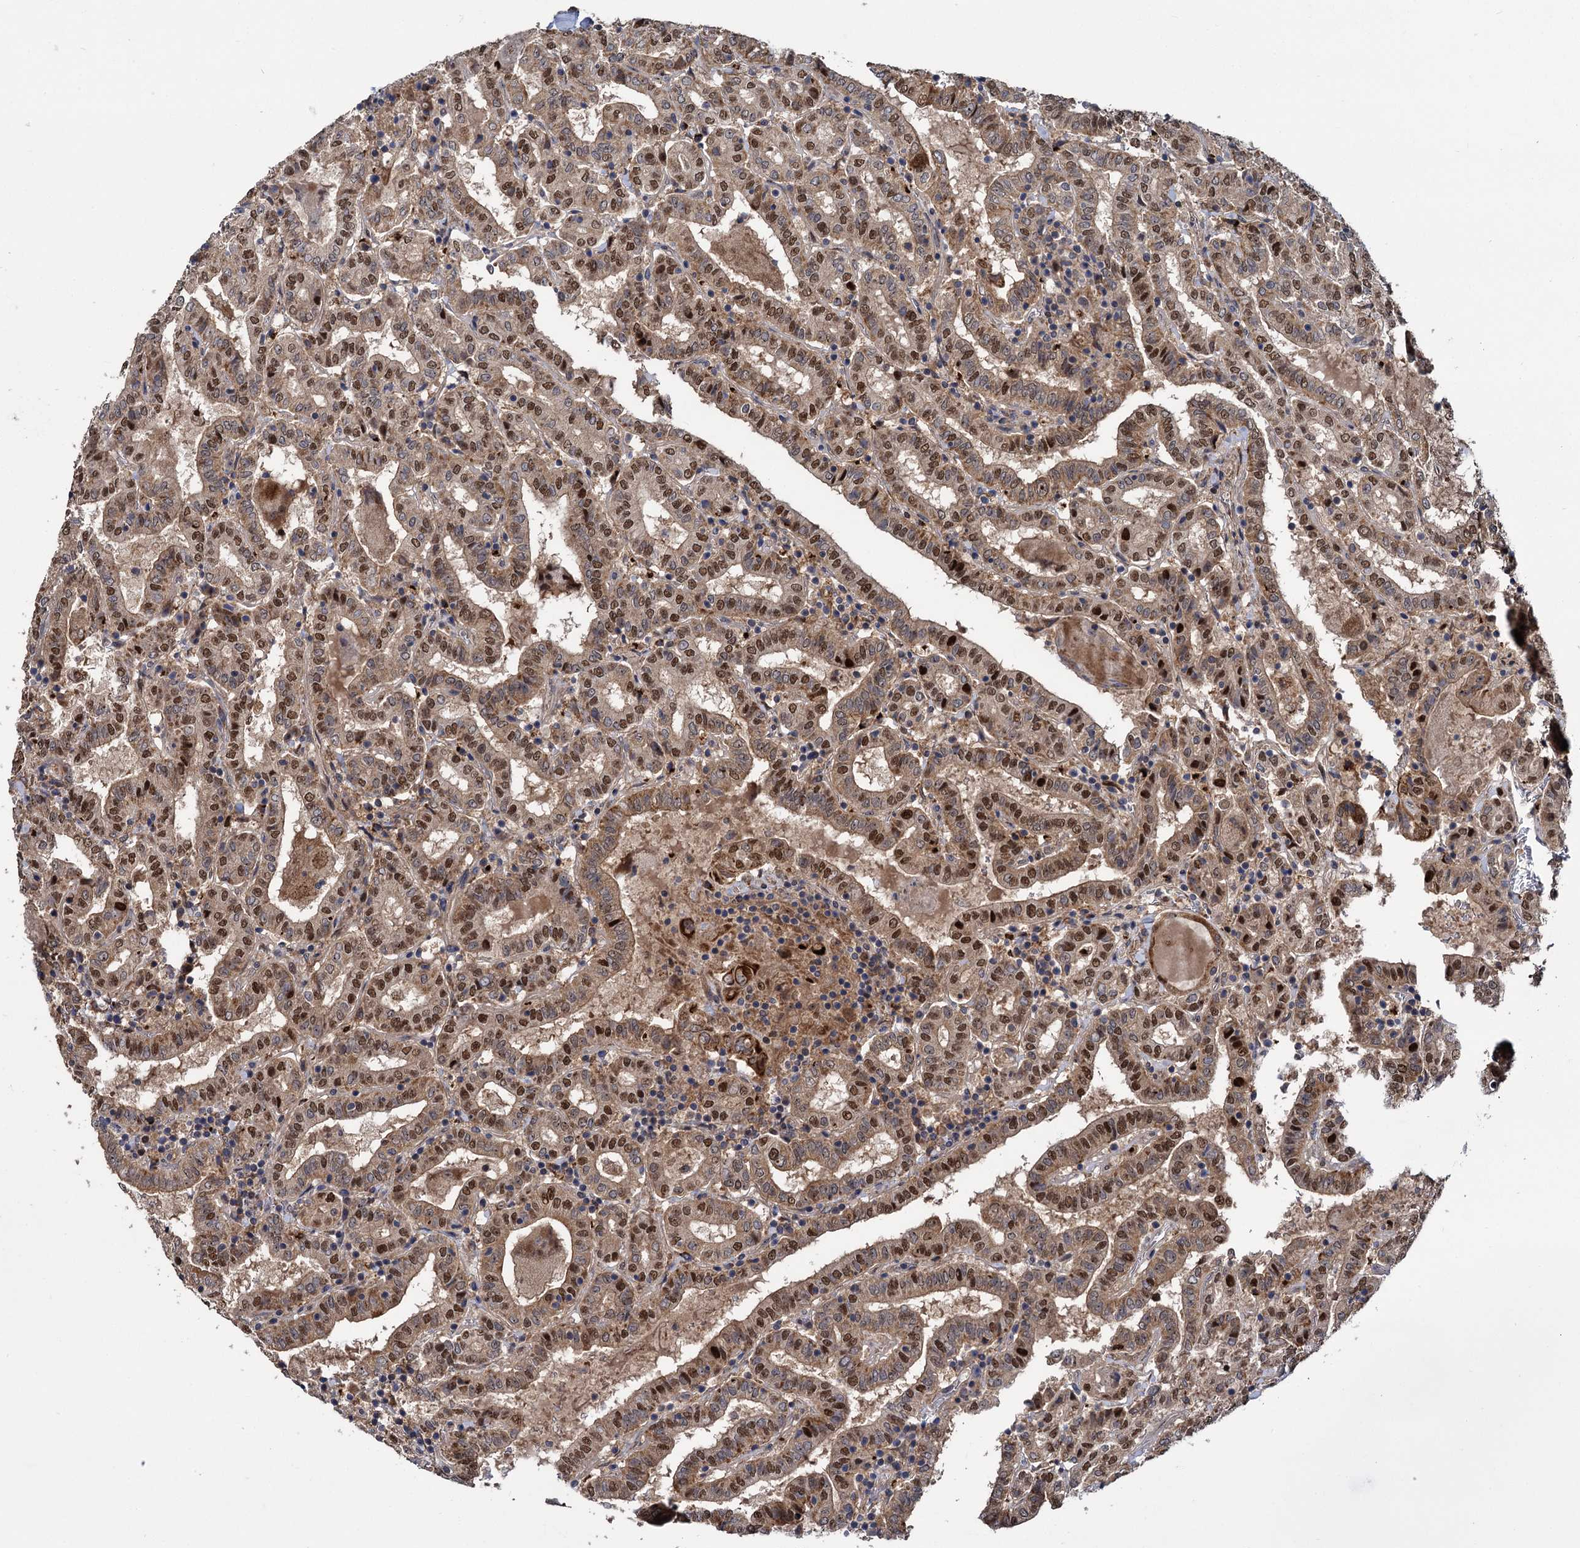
{"staining": {"intensity": "moderate", "quantity": ">75%", "location": "cytoplasmic/membranous,nuclear"}, "tissue": "thyroid cancer", "cell_type": "Tumor cells", "image_type": "cancer", "snomed": [{"axis": "morphology", "description": "Papillary adenocarcinoma, NOS"}, {"axis": "topography", "description": "Thyroid gland"}], "caption": "A histopathology image of thyroid cancer (papillary adenocarcinoma) stained for a protein exhibits moderate cytoplasmic/membranous and nuclear brown staining in tumor cells.", "gene": "GAL3ST4", "patient": {"sex": "female", "age": 72}}